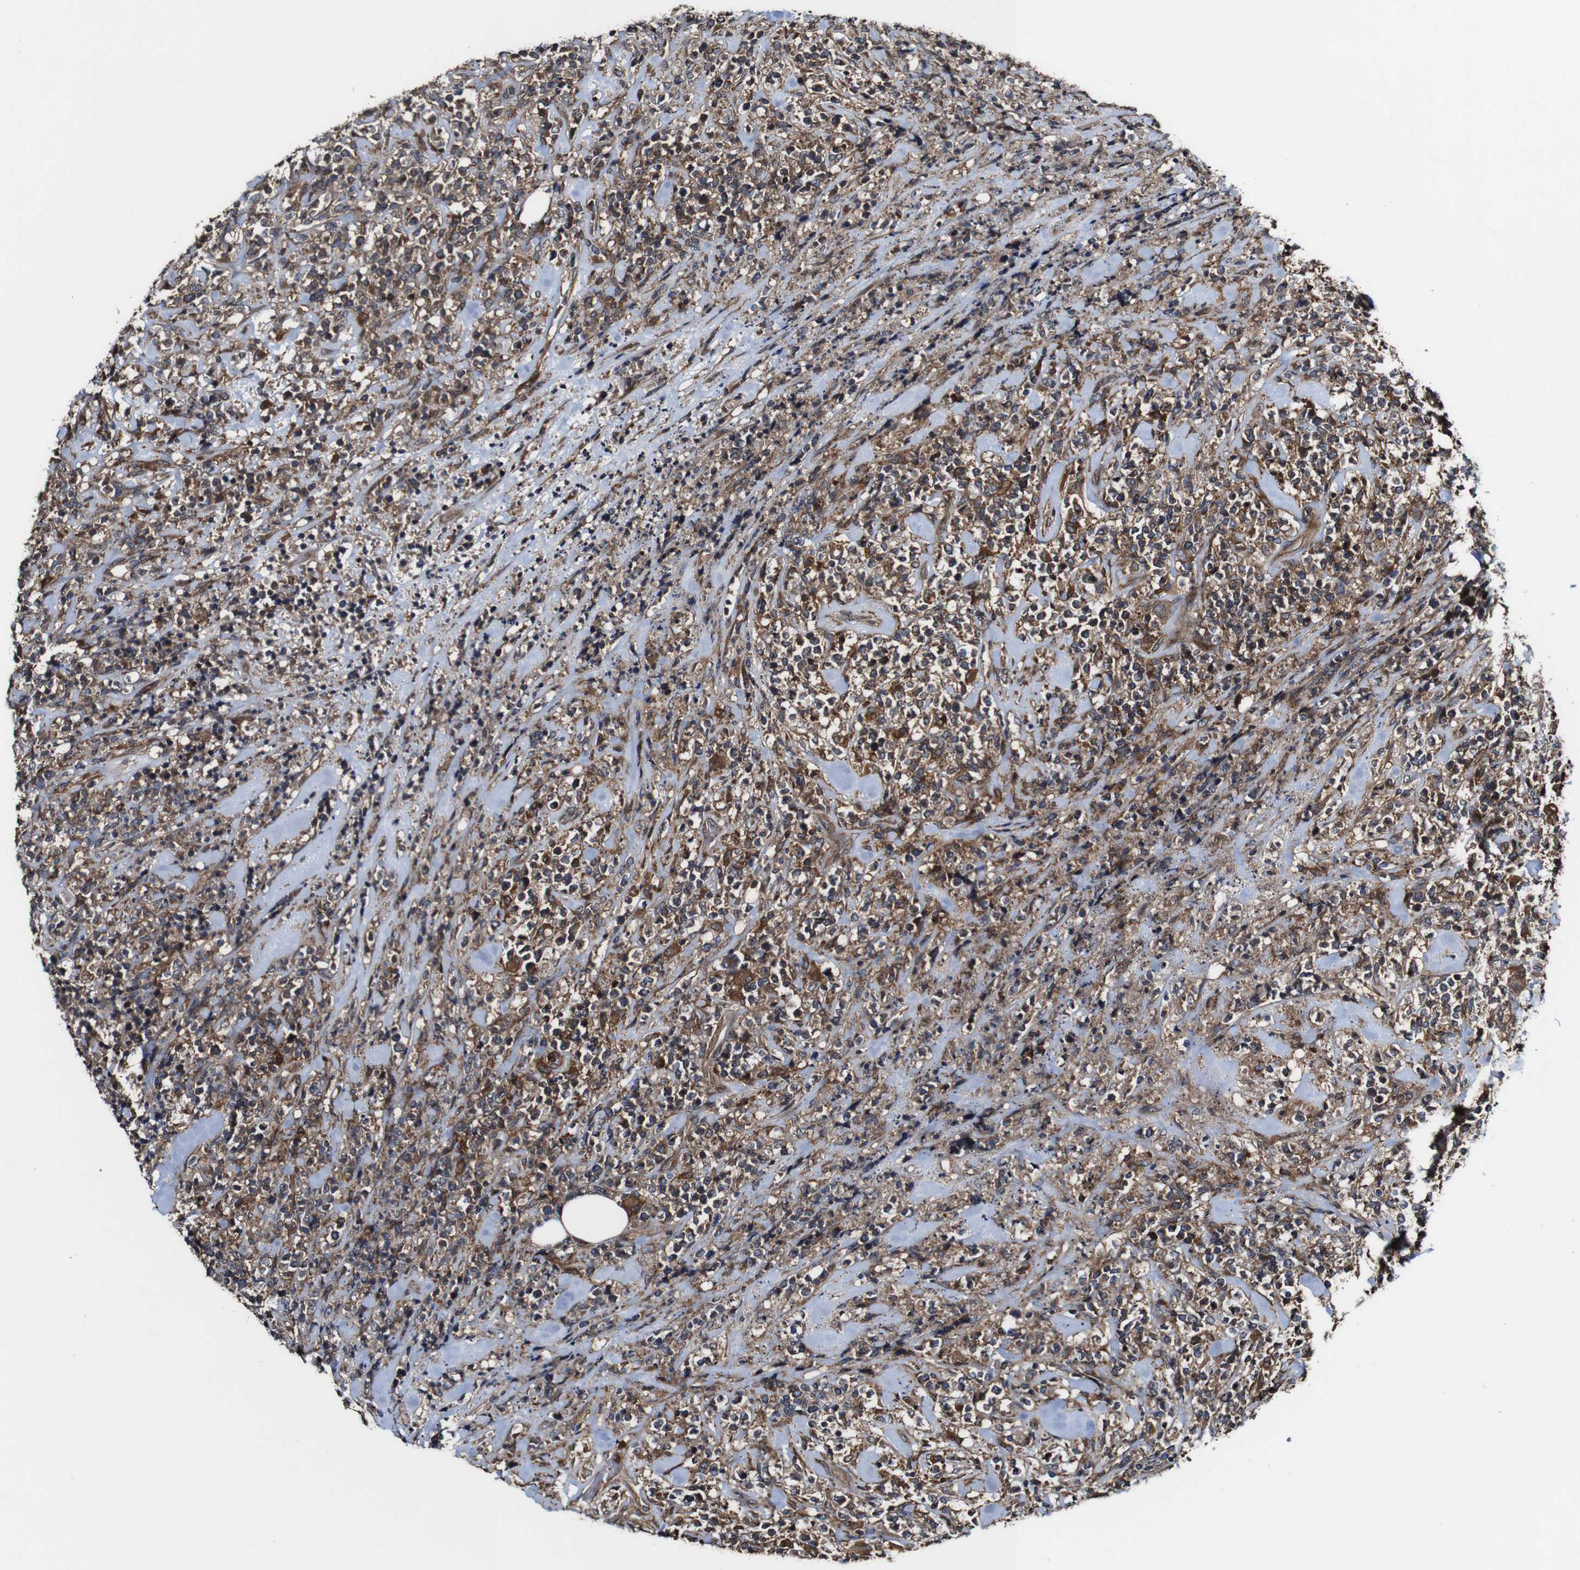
{"staining": {"intensity": "moderate", "quantity": ">75%", "location": "cytoplasmic/membranous"}, "tissue": "lymphoma", "cell_type": "Tumor cells", "image_type": "cancer", "snomed": [{"axis": "morphology", "description": "Malignant lymphoma, non-Hodgkin's type, High grade"}, {"axis": "topography", "description": "Soft tissue"}], "caption": "A brown stain highlights moderate cytoplasmic/membranous expression of a protein in high-grade malignant lymphoma, non-Hodgkin's type tumor cells. (DAB (3,3'-diaminobenzidine) IHC with brightfield microscopy, high magnification).", "gene": "TNIK", "patient": {"sex": "male", "age": 18}}